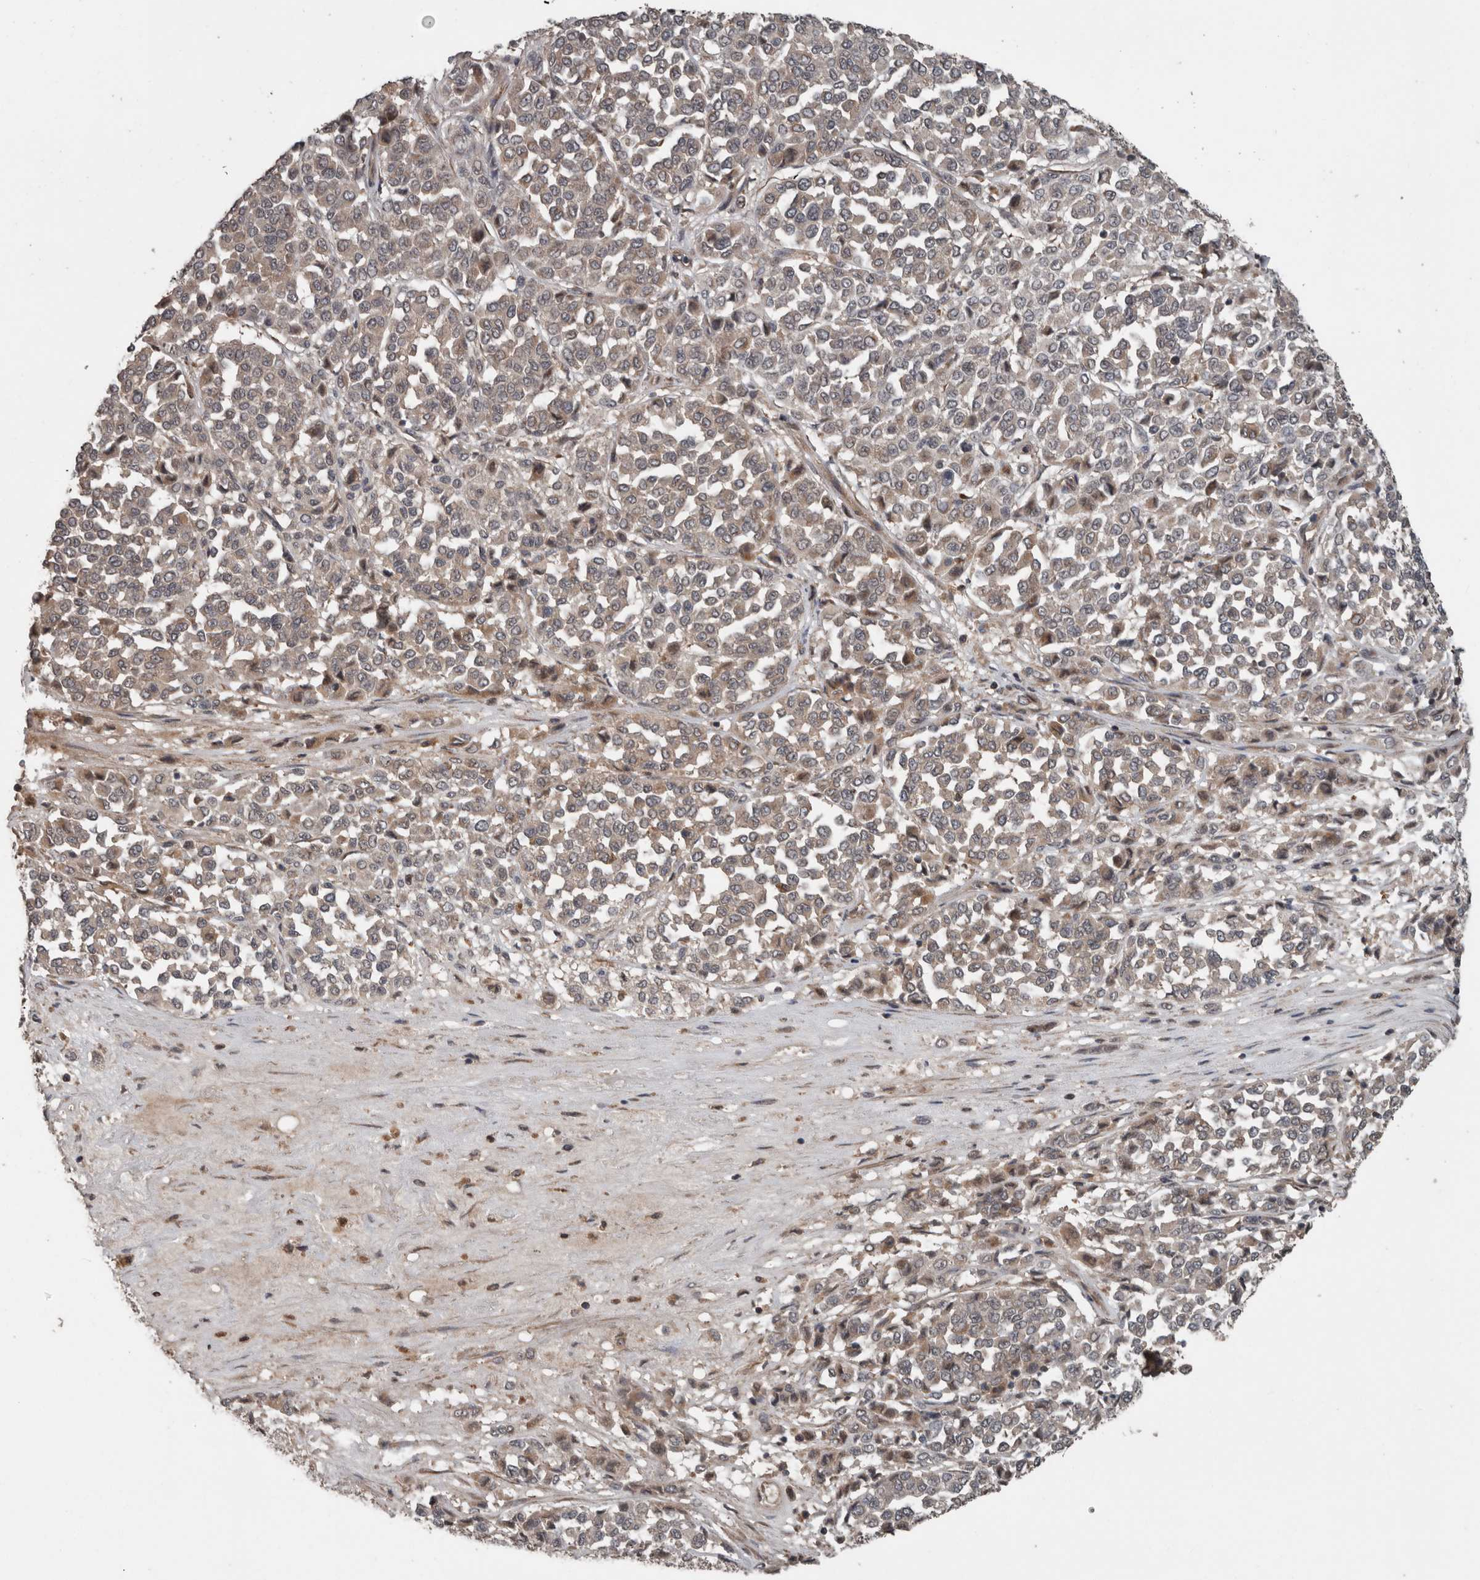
{"staining": {"intensity": "weak", "quantity": ">75%", "location": "cytoplasmic/membranous"}, "tissue": "melanoma", "cell_type": "Tumor cells", "image_type": "cancer", "snomed": [{"axis": "morphology", "description": "Malignant melanoma, Metastatic site"}, {"axis": "topography", "description": "Pancreas"}], "caption": "Protein expression analysis of malignant melanoma (metastatic site) displays weak cytoplasmic/membranous staining in about >75% of tumor cells.", "gene": "RIOK3", "patient": {"sex": "female", "age": 30}}